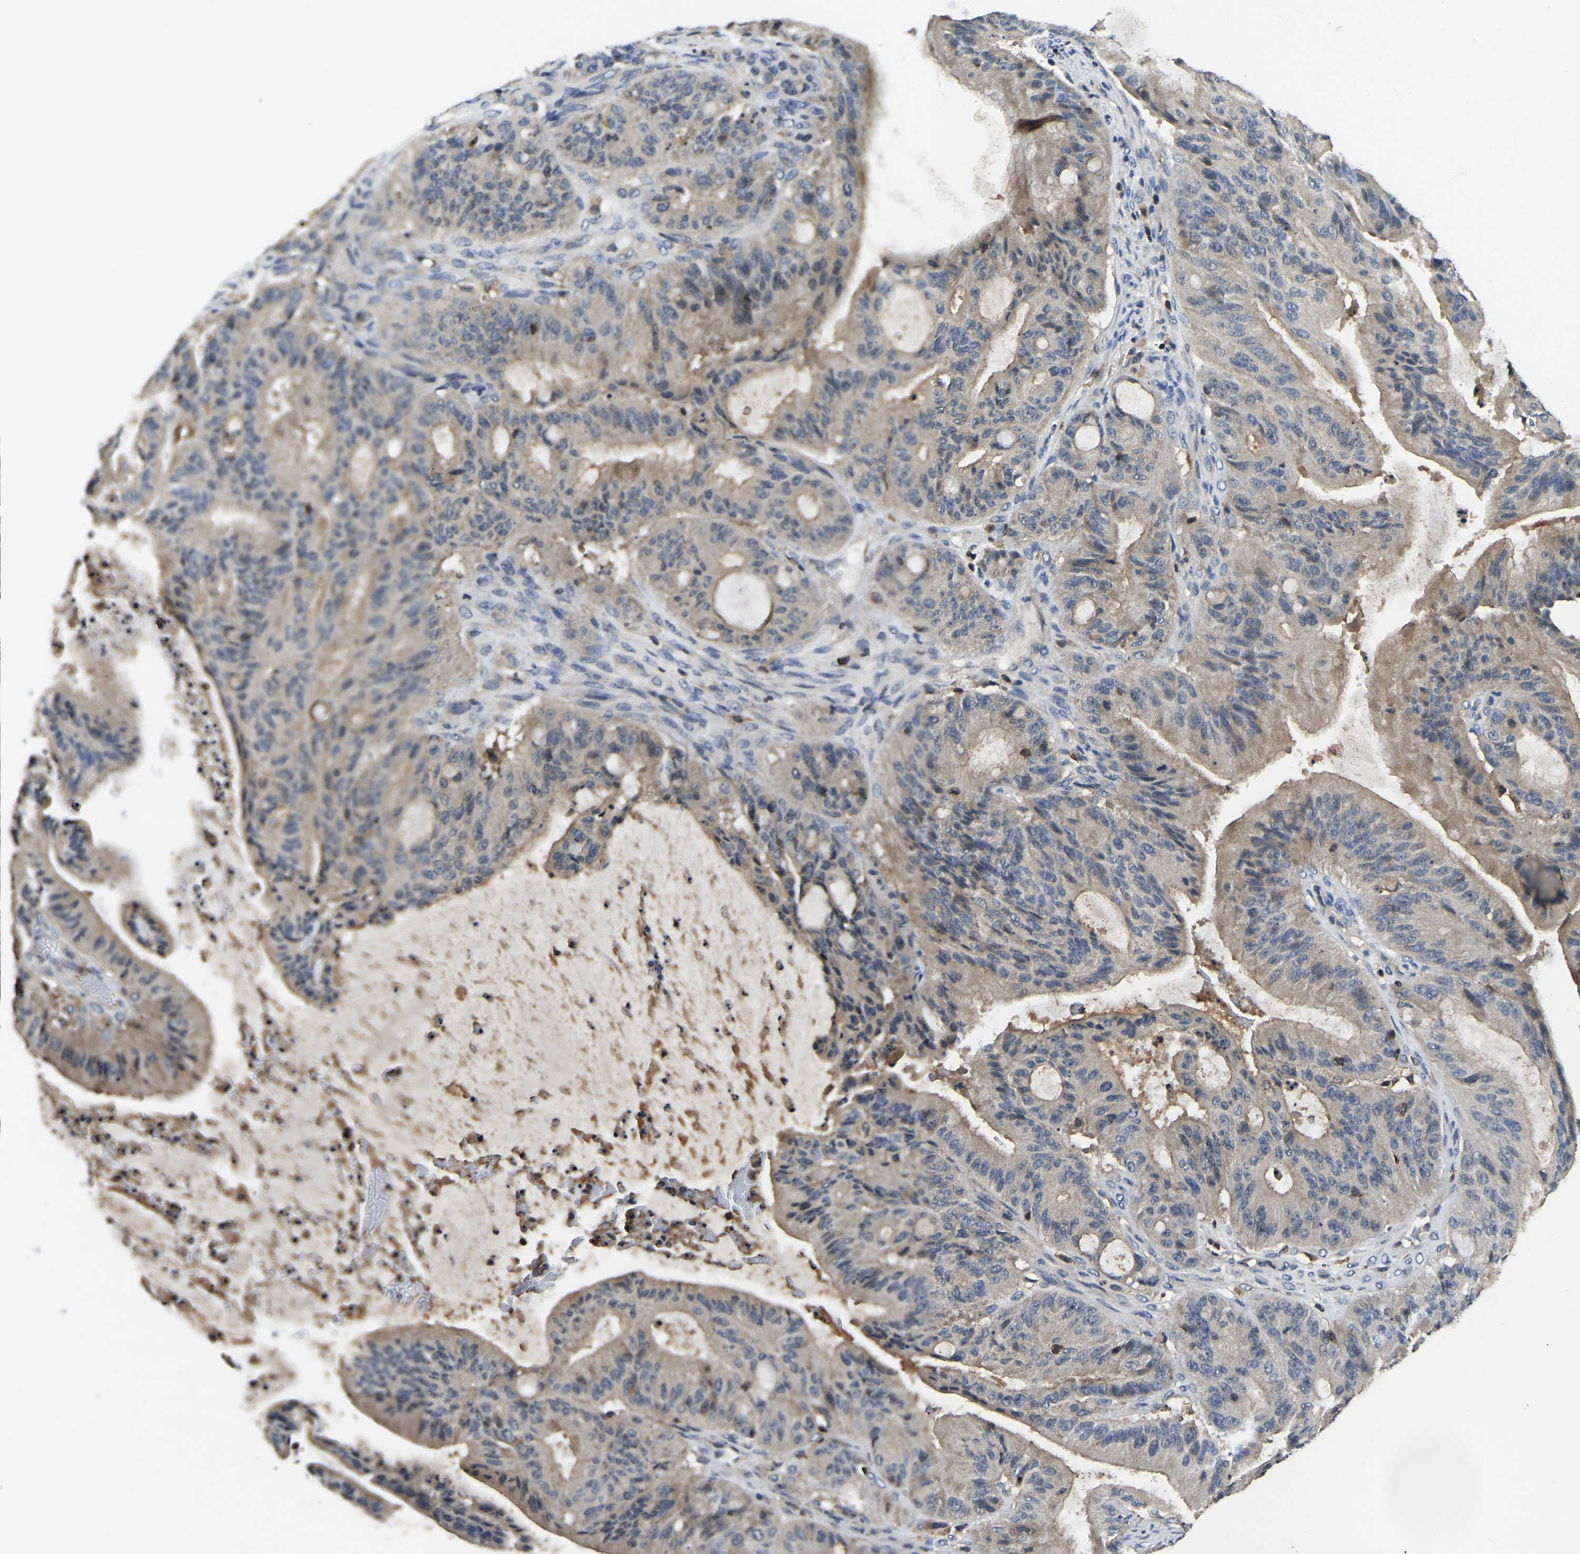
{"staining": {"intensity": "weak", "quantity": ">75%", "location": "cytoplasmic/membranous"}, "tissue": "liver cancer", "cell_type": "Tumor cells", "image_type": "cancer", "snomed": [{"axis": "morphology", "description": "Normal tissue, NOS"}, {"axis": "morphology", "description": "Cholangiocarcinoma"}, {"axis": "topography", "description": "Liver"}, {"axis": "topography", "description": "Peripheral nerve tissue"}], "caption": "Liver cholangiocarcinoma tissue shows weak cytoplasmic/membranous staining in about >75% of tumor cells (Brightfield microscopy of DAB IHC at high magnification).", "gene": "SMPD2", "patient": {"sex": "female", "age": 73}}